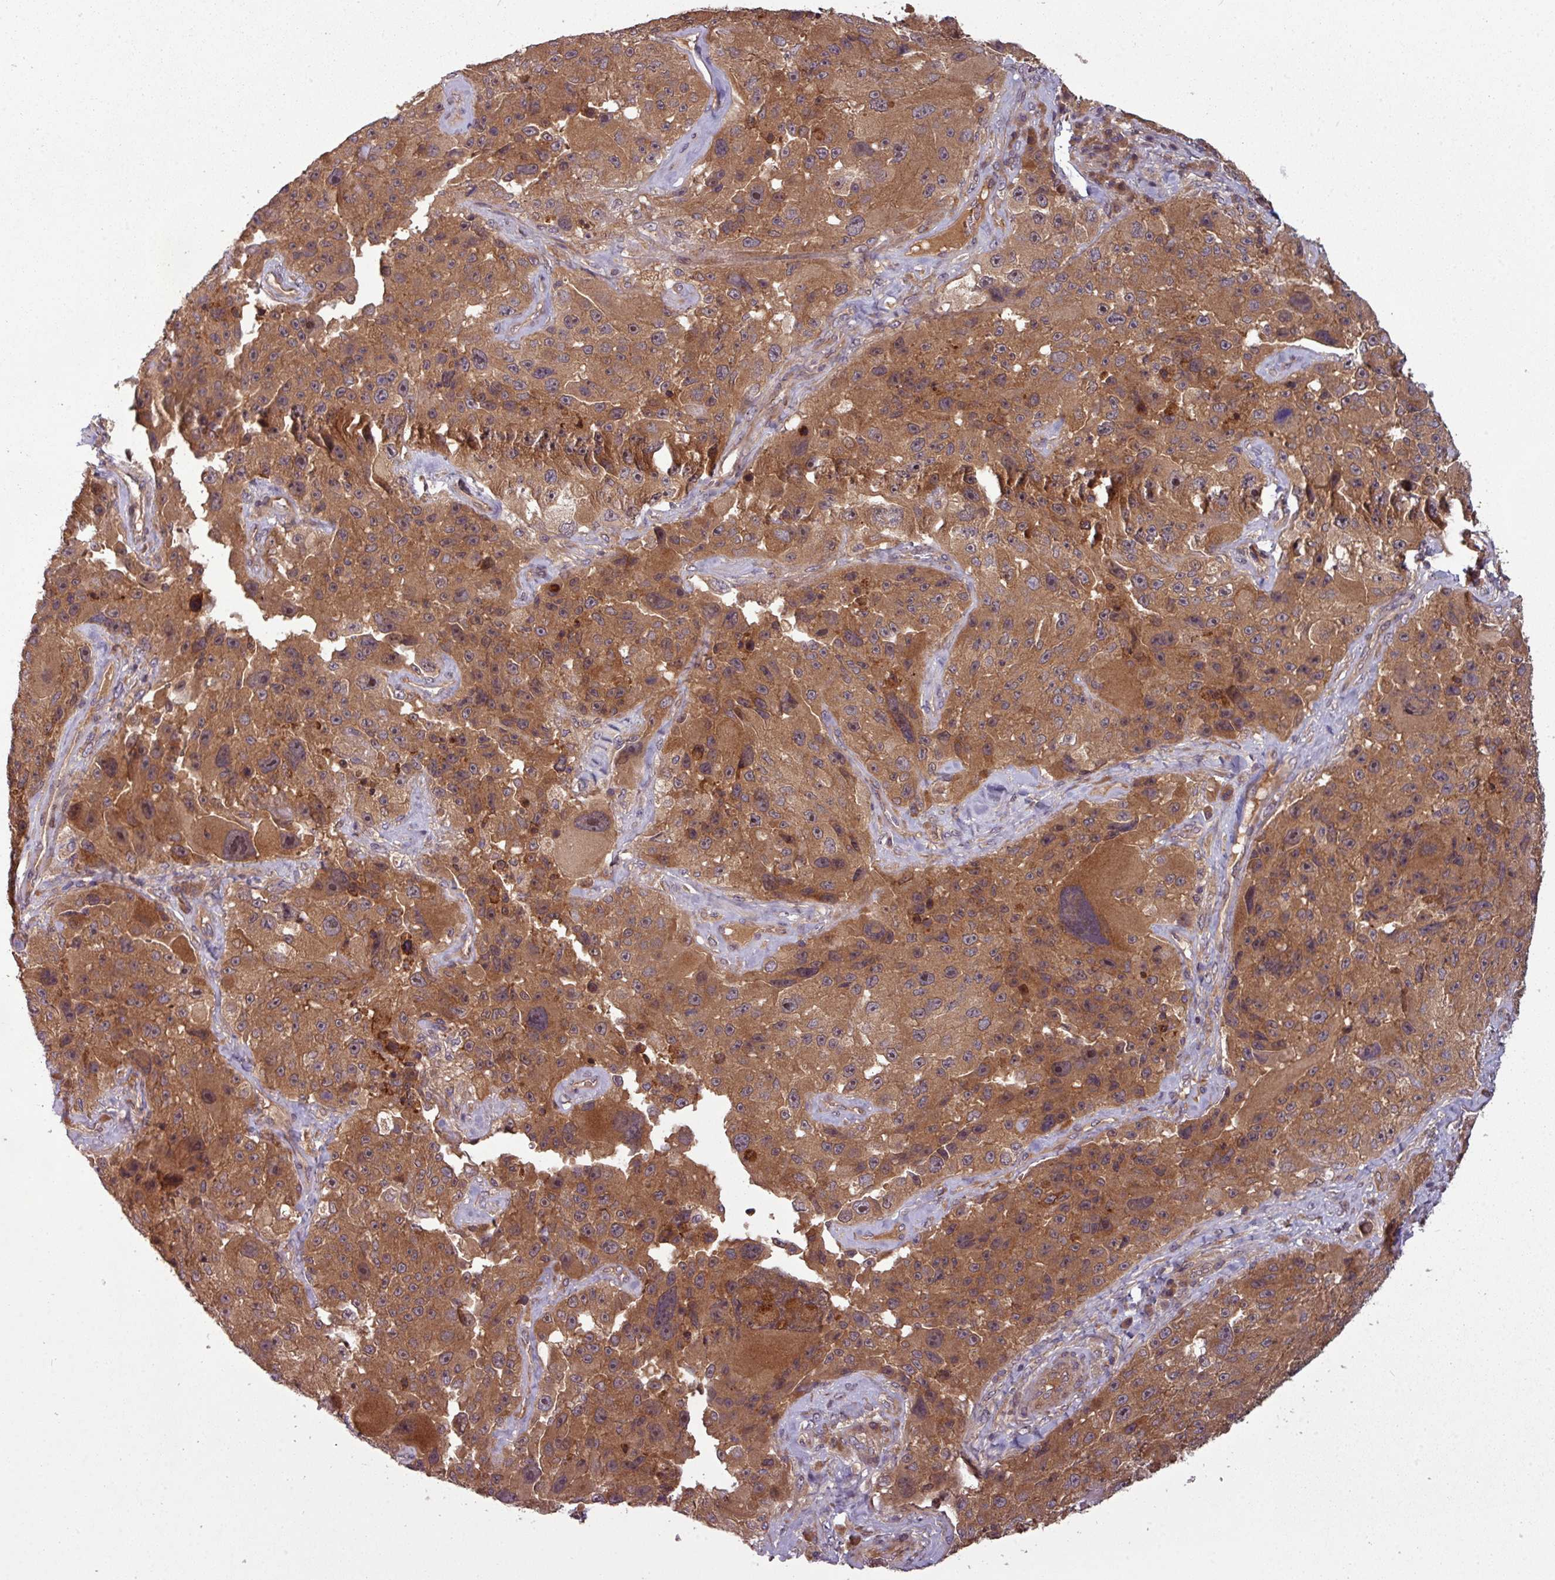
{"staining": {"intensity": "strong", "quantity": ">75%", "location": "cytoplasmic/membranous,nuclear"}, "tissue": "melanoma", "cell_type": "Tumor cells", "image_type": "cancer", "snomed": [{"axis": "morphology", "description": "Malignant melanoma, Metastatic site"}, {"axis": "topography", "description": "Lymph node"}], "caption": "Melanoma tissue displays strong cytoplasmic/membranous and nuclear staining in about >75% of tumor cells, visualized by immunohistochemistry.", "gene": "GSKIP", "patient": {"sex": "male", "age": 62}}